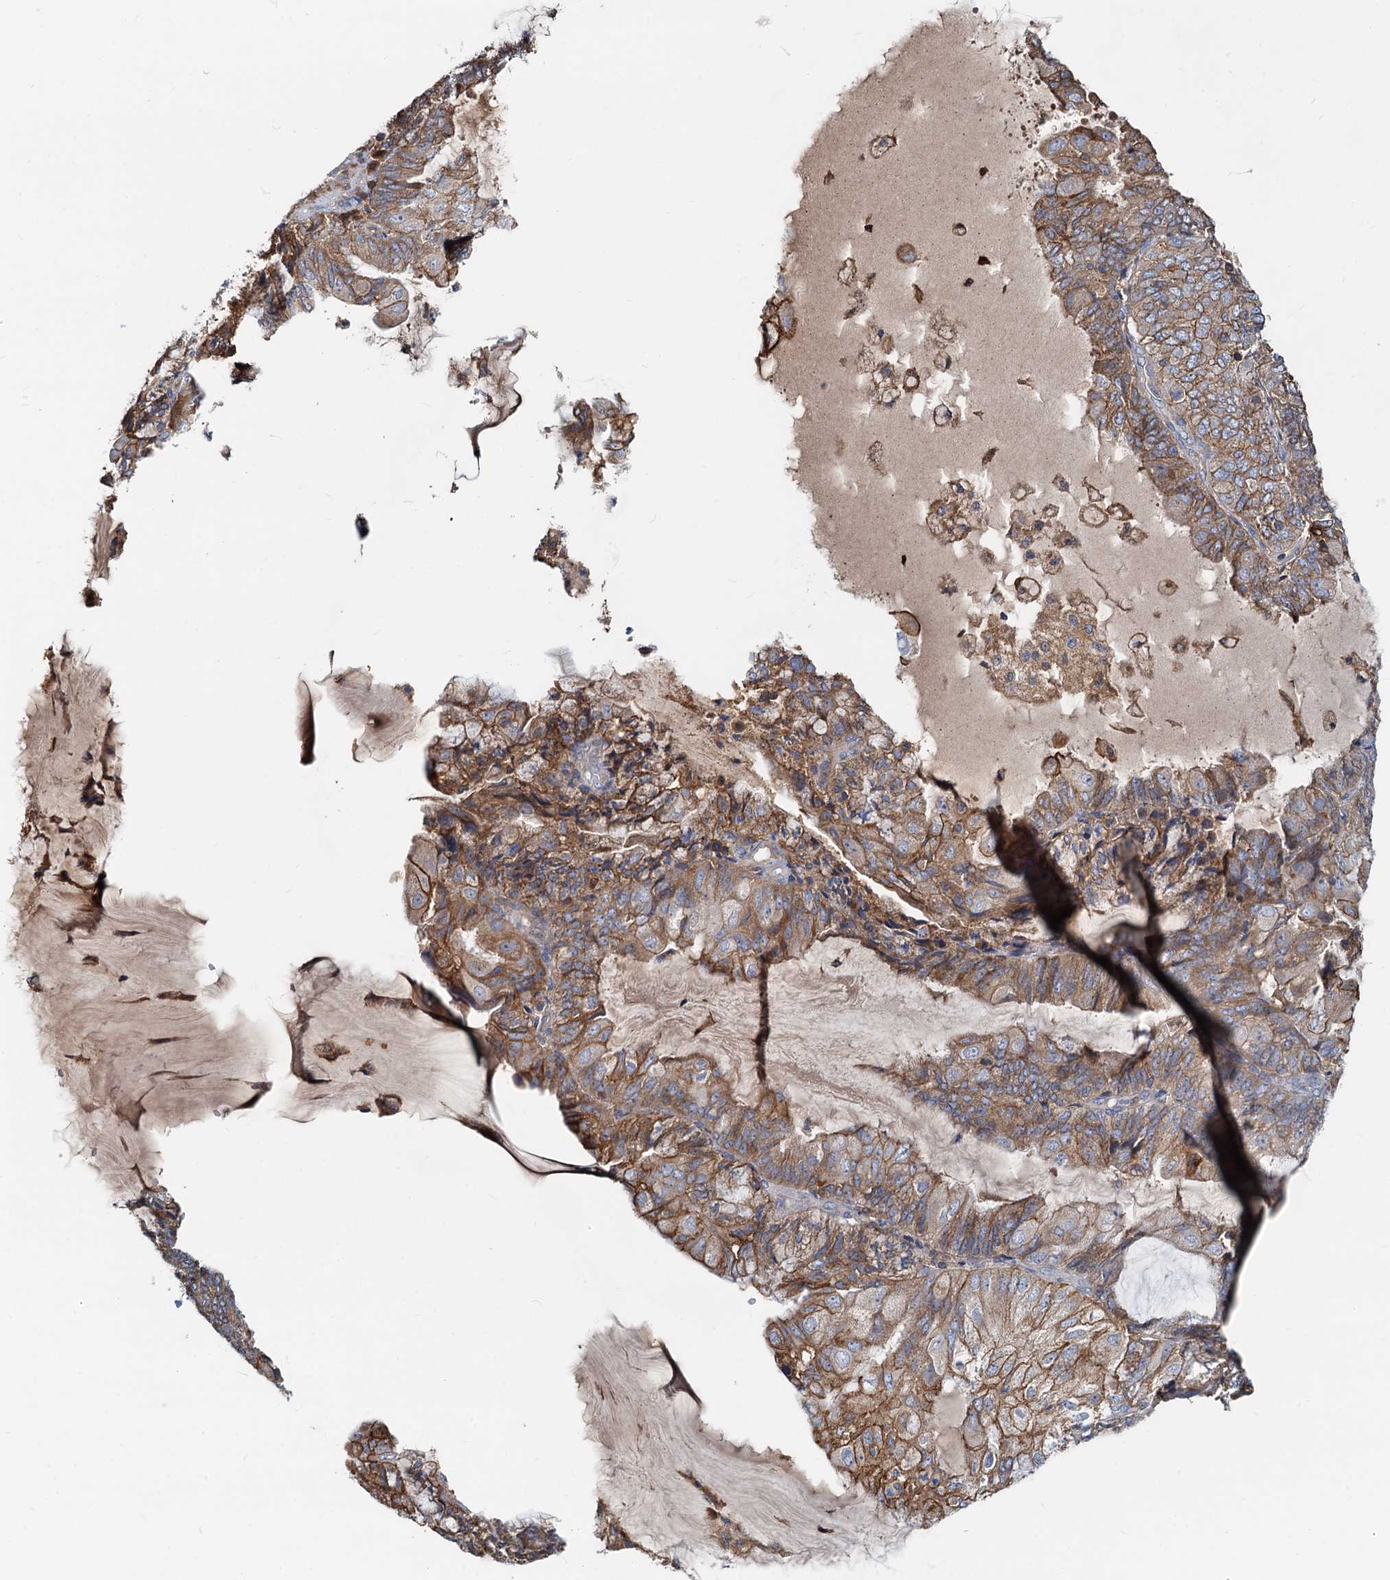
{"staining": {"intensity": "moderate", "quantity": ">75%", "location": "cytoplasmic/membranous"}, "tissue": "endometrial cancer", "cell_type": "Tumor cells", "image_type": "cancer", "snomed": [{"axis": "morphology", "description": "Adenocarcinoma, NOS"}, {"axis": "topography", "description": "Endometrium"}], "caption": "Adenocarcinoma (endometrial) stained for a protein demonstrates moderate cytoplasmic/membranous positivity in tumor cells.", "gene": "LNX2", "patient": {"sex": "female", "age": 81}}